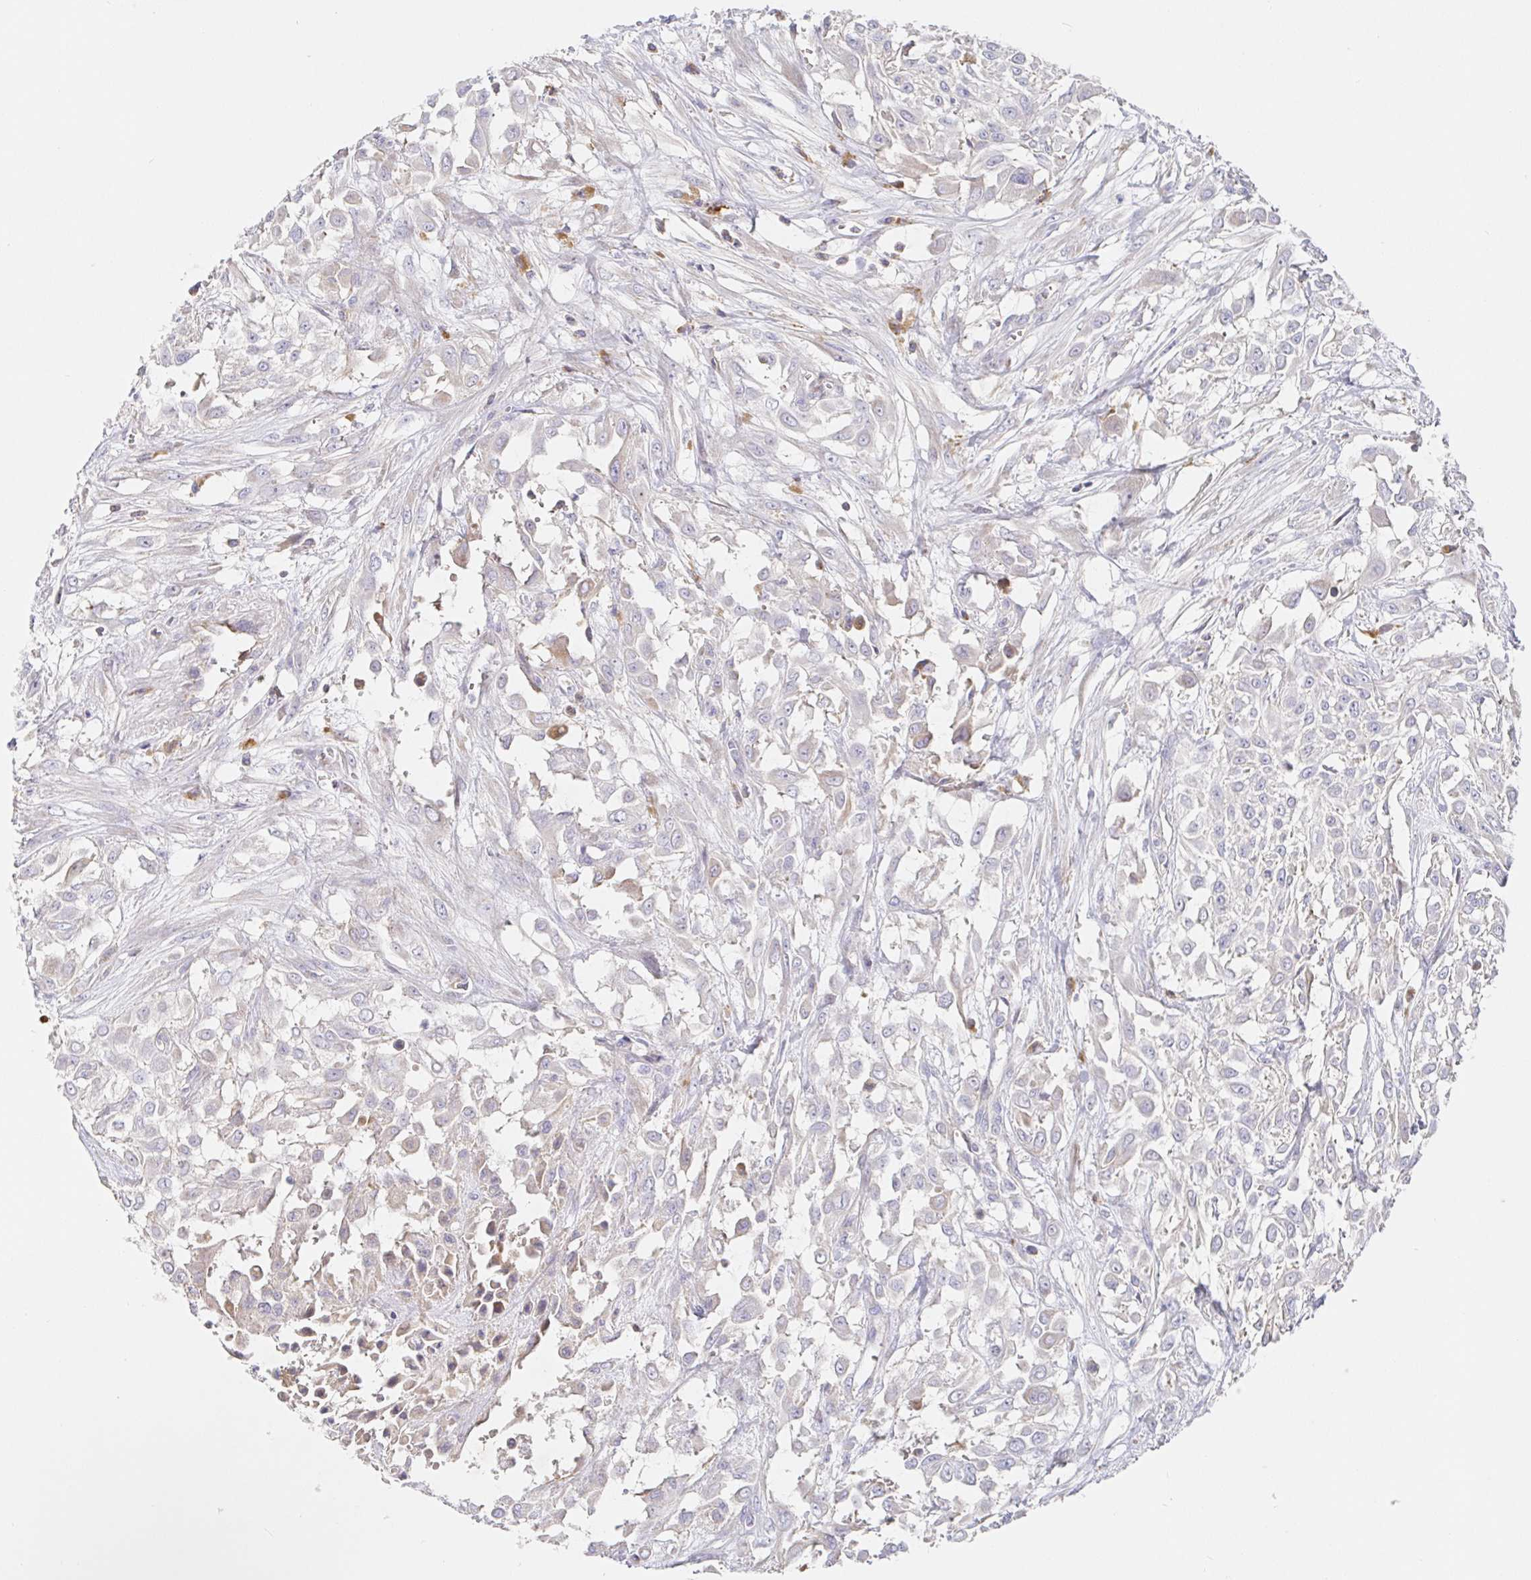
{"staining": {"intensity": "negative", "quantity": "none", "location": "none"}, "tissue": "urothelial cancer", "cell_type": "Tumor cells", "image_type": "cancer", "snomed": [{"axis": "morphology", "description": "Urothelial carcinoma, High grade"}, {"axis": "topography", "description": "Urinary bladder"}], "caption": "High magnification brightfield microscopy of urothelial carcinoma (high-grade) stained with DAB (3,3'-diaminobenzidine) (brown) and counterstained with hematoxylin (blue): tumor cells show no significant positivity.", "gene": "IRAK2", "patient": {"sex": "male", "age": 57}}